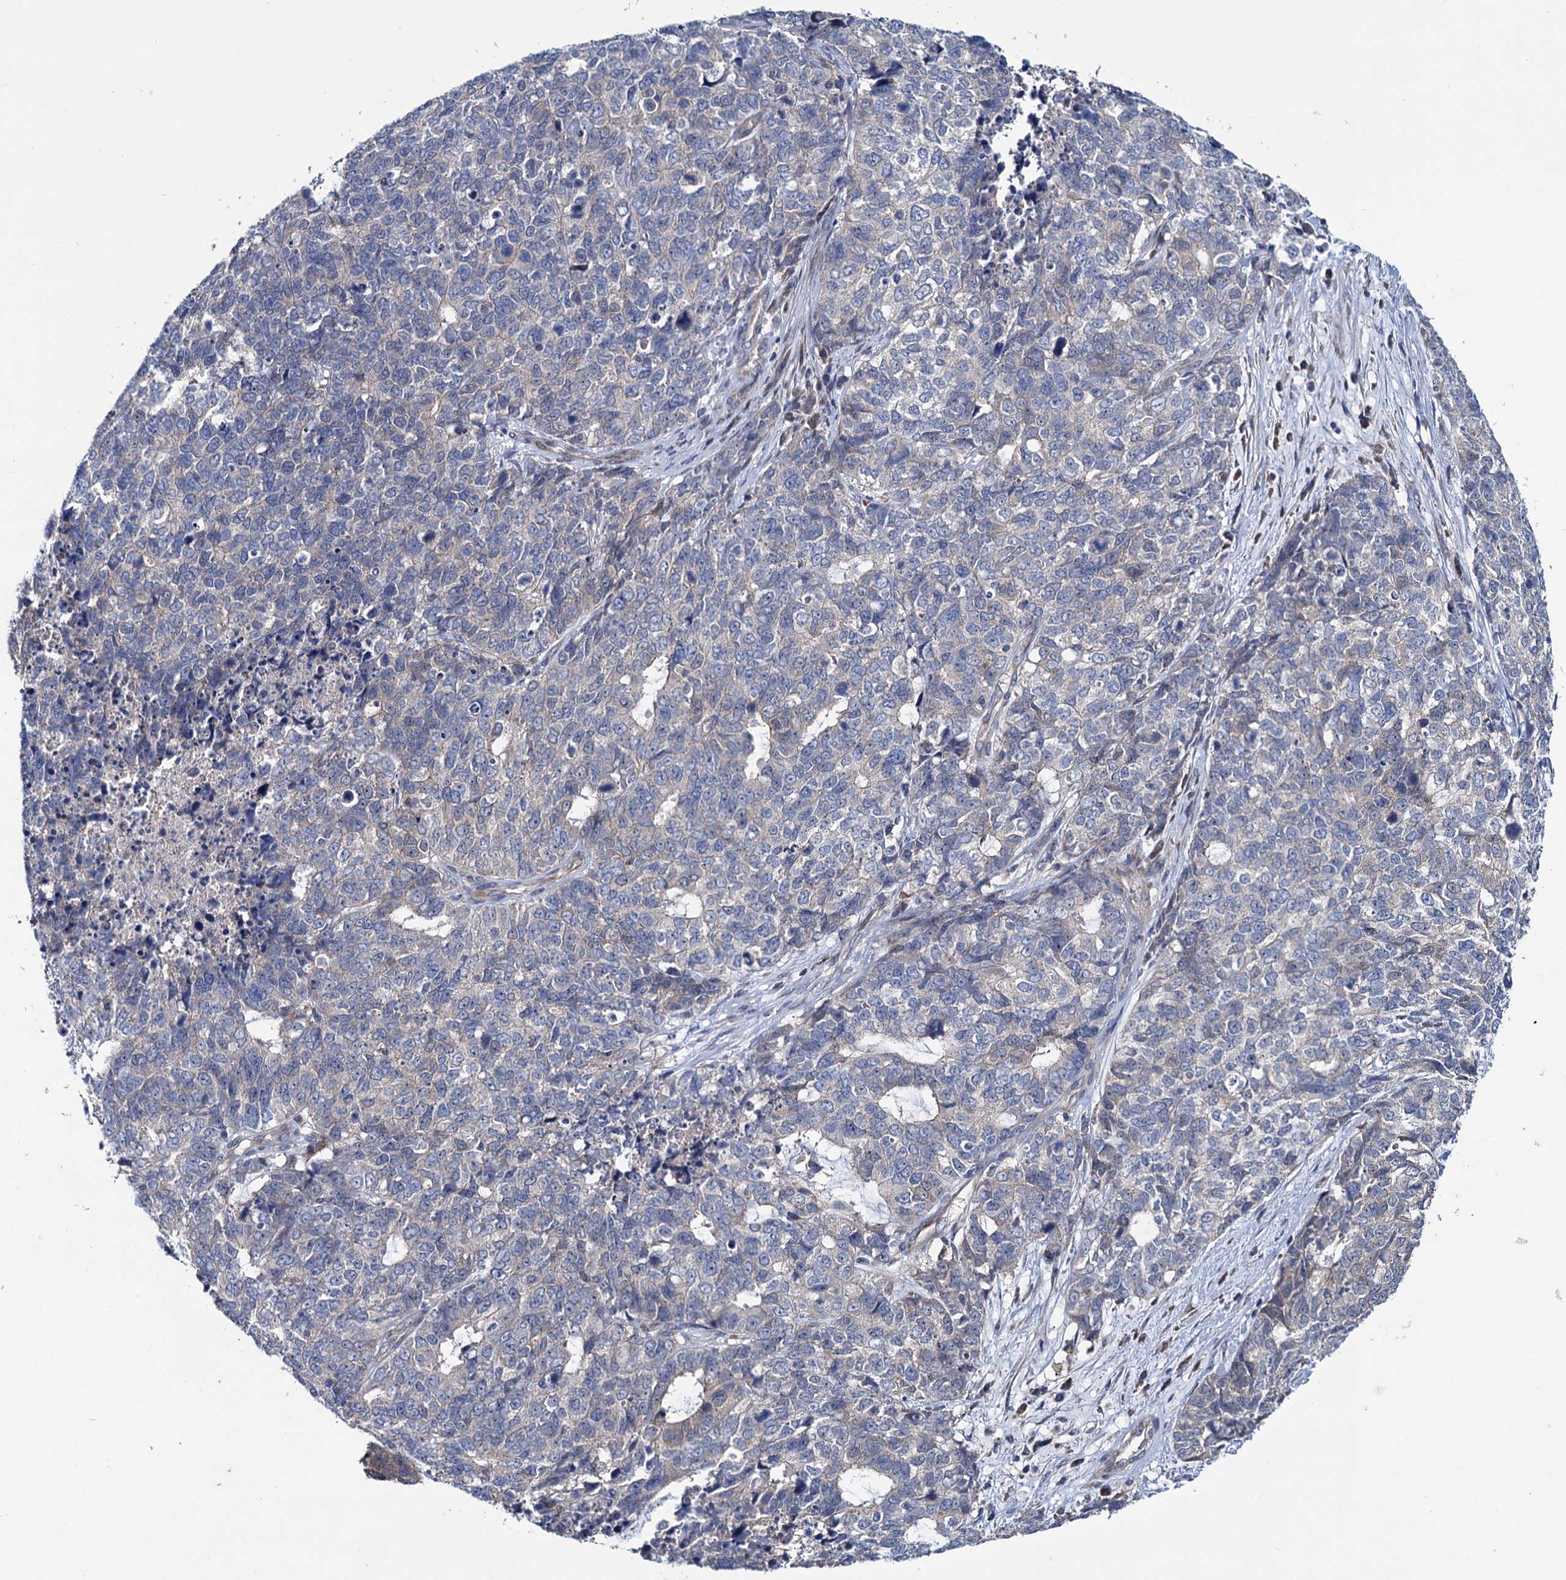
{"staining": {"intensity": "negative", "quantity": "none", "location": "none"}, "tissue": "cervical cancer", "cell_type": "Tumor cells", "image_type": "cancer", "snomed": [{"axis": "morphology", "description": "Squamous cell carcinoma, NOS"}, {"axis": "topography", "description": "Cervix"}], "caption": "Human cervical cancer stained for a protein using IHC displays no positivity in tumor cells.", "gene": "EYA4", "patient": {"sex": "female", "age": 63}}